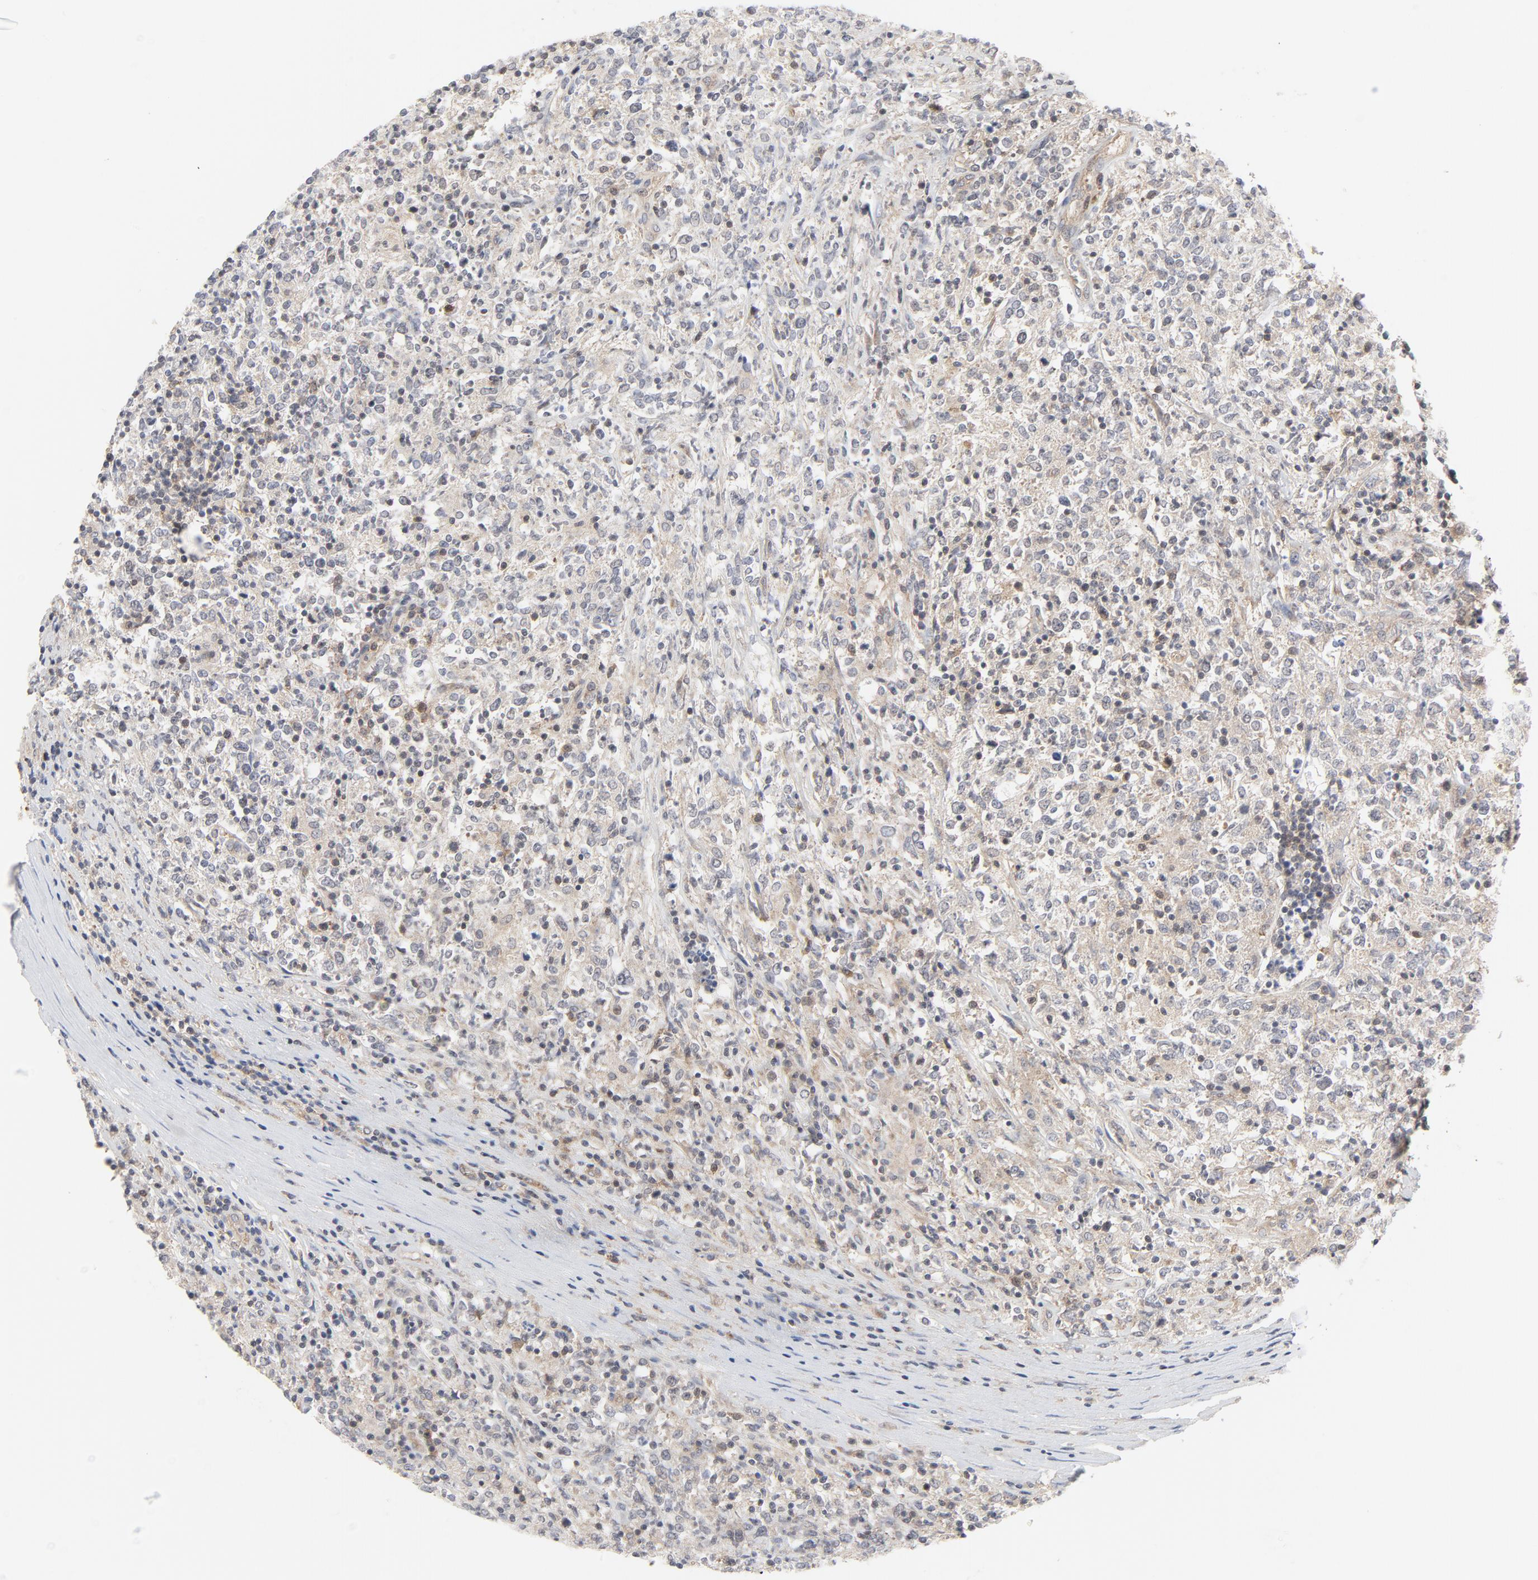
{"staining": {"intensity": "weak", "quantity": "25%-75%", "location": "cytoplasmic/membranous"}, "tissue": "lymphoma", "cell_type": "Tumor cells", "image_type": "cancer", "snomed": [{"axis": "morphology", "description": "Malignant lymphoma, non-Hodgkin's type, High grade"}, {"axis": "topography", "description": "Lymph node"}], "caption": "Weak cytoplasmic/membranous protein positivity is identified in approximately 25%-75% of tumor cells in lymphoma.", "gene": "MAP2K7", "patient": {"sex": "female", "age": 84}}